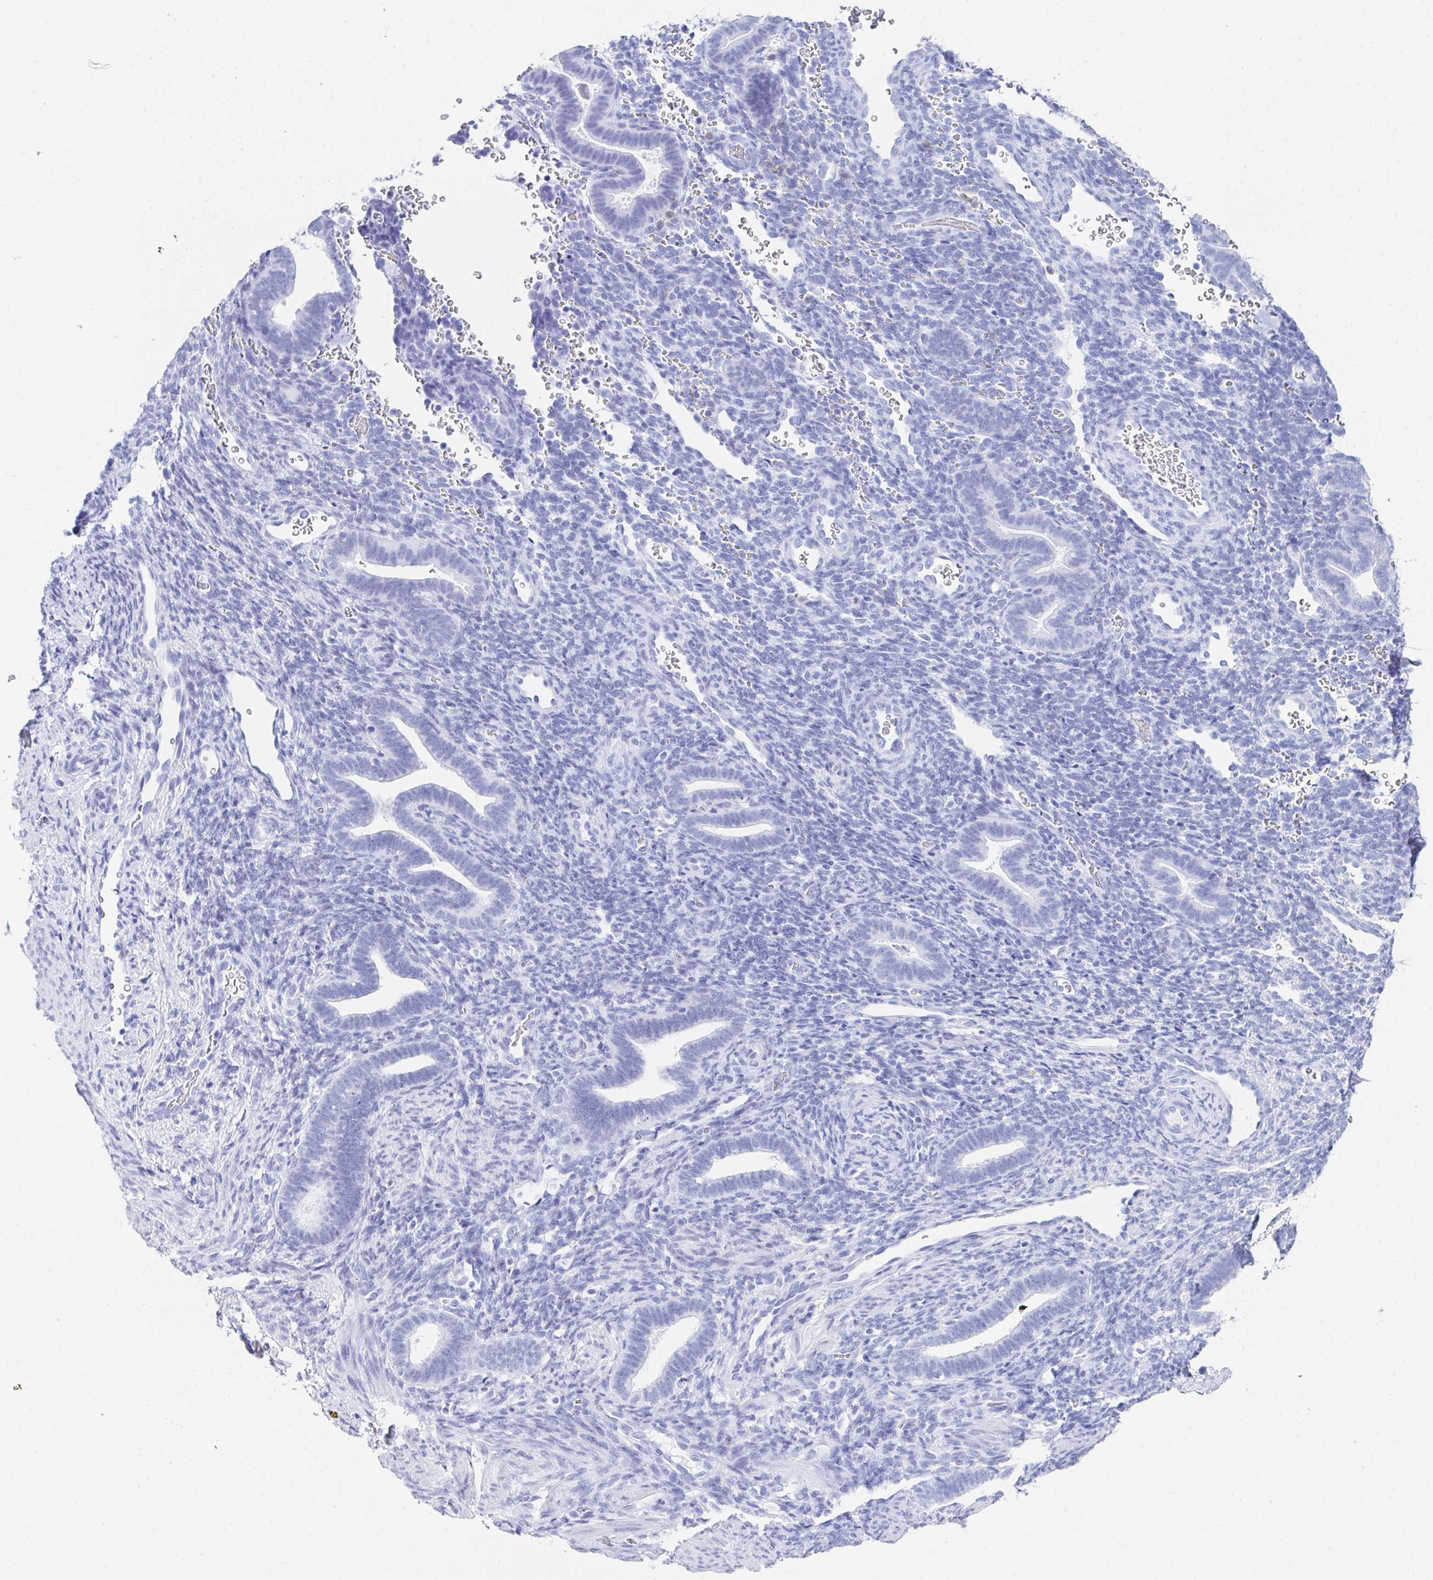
{"staining": {"intensity": "negative", "quantity": "none", "location": "none"}, "tissue": "endometrium", "cell_type": "Cells in endometrial stroma", "image_type": "normal", "snomed": [{"axis": "morphology", "description": "Normal tissue, NOS"}, {"axis": "topography", "description": "Endometrium"}], "caption": "Endometrium stained for a protein using immunohistochemistry (IHC) demonstrates no staining cells in endometrial stroma.", "gene": "CD7", "patient": {"sex": "female", "age": 34}}